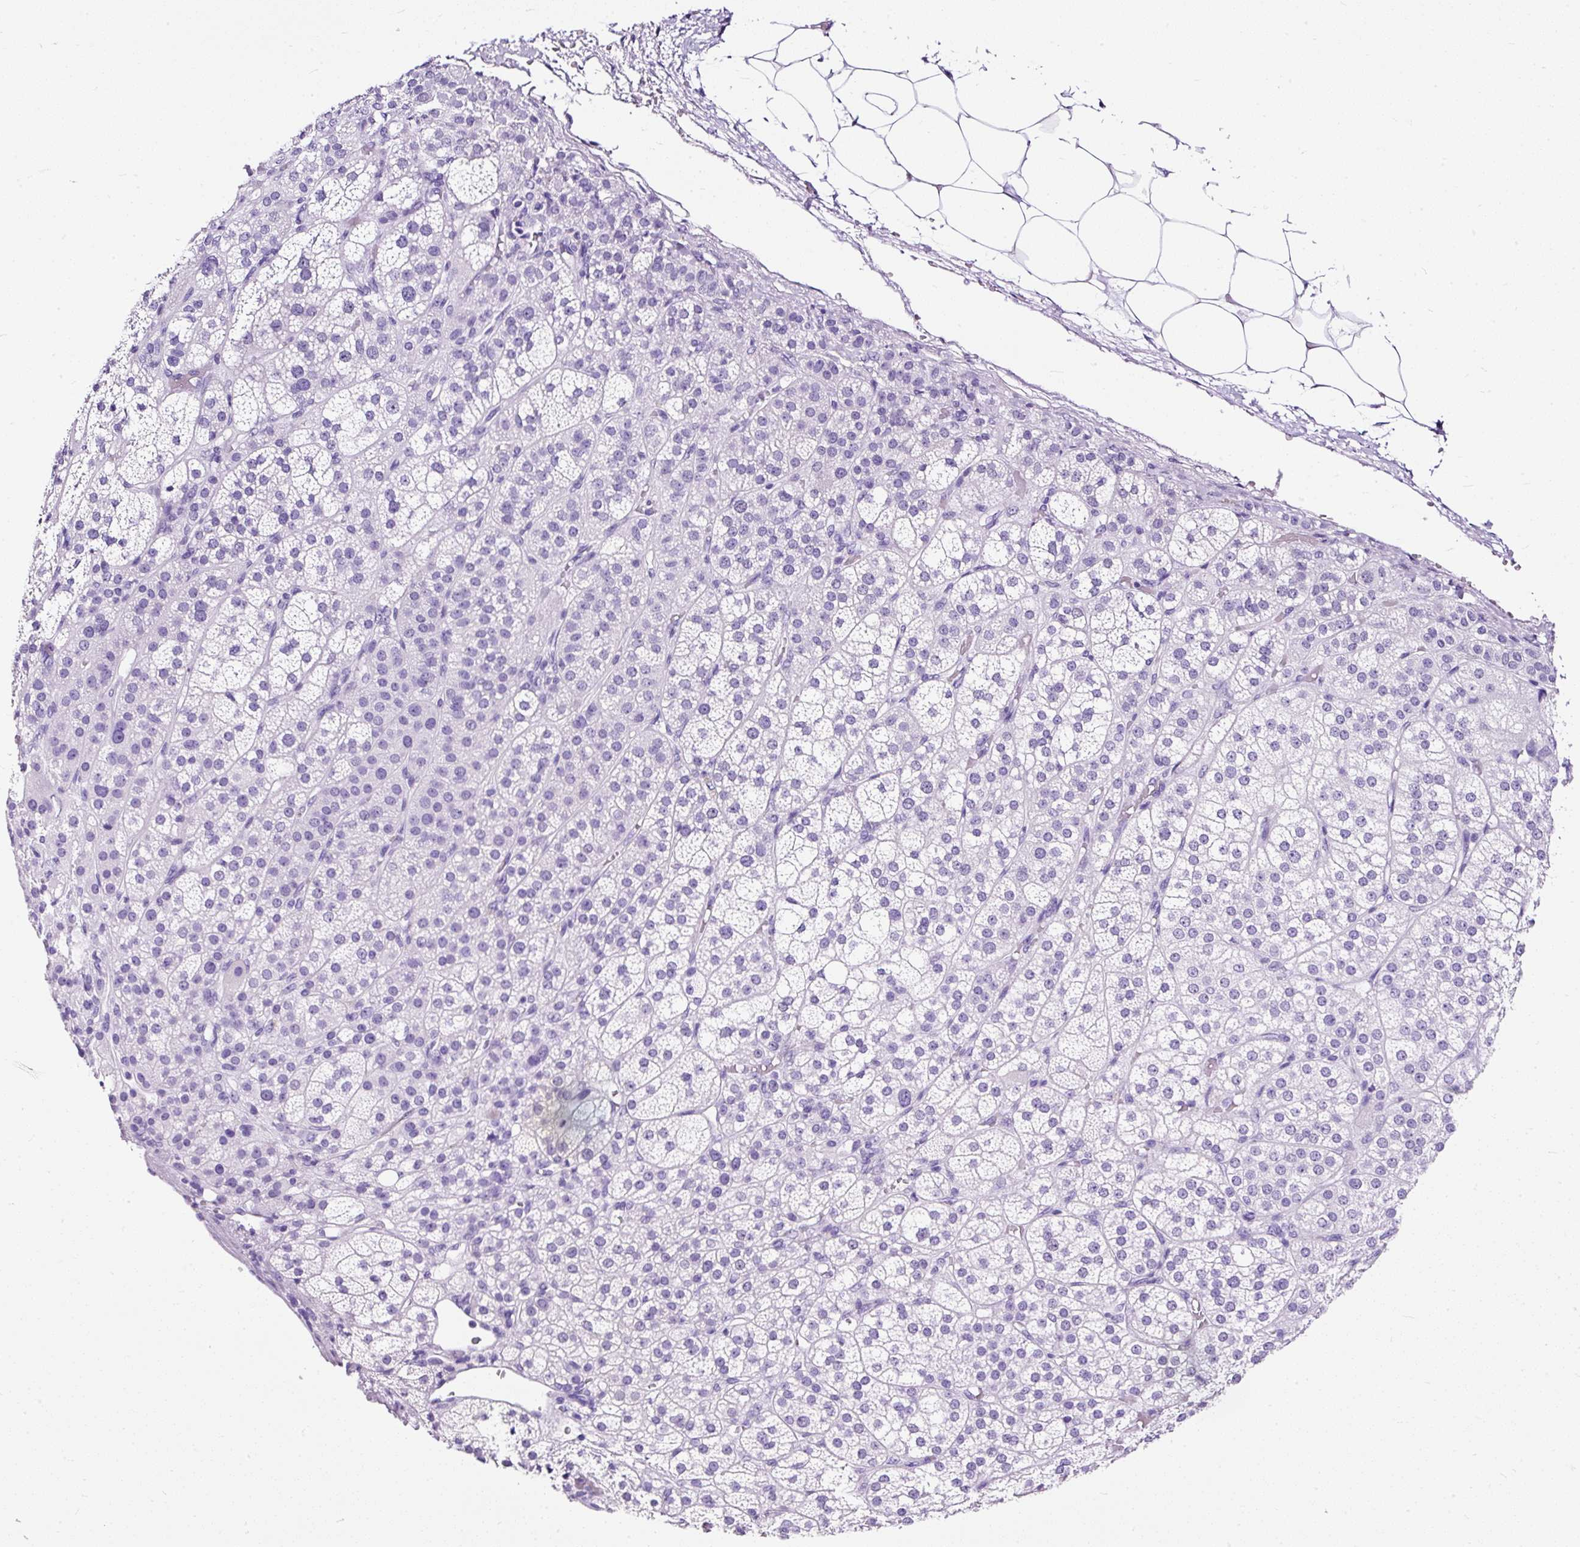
{"staining": {"intensity": "negative", "quantity": "none", "location": "none"}, "tissue": "adrenal gland", "cell_type": "Glandular cells", "image_type": "normal", "snomed": [{"axis": "morphology", "description": "Normal tissue, NOS"}, {"axis": "topography", "description": "Adrenal gland"}], "caption": "Human adrenal gland stained for a protein using immunohistochemistry displays no staining in glandular cells.", "gene": "NTS", "patient": {"sex": "female", "age": 60}}